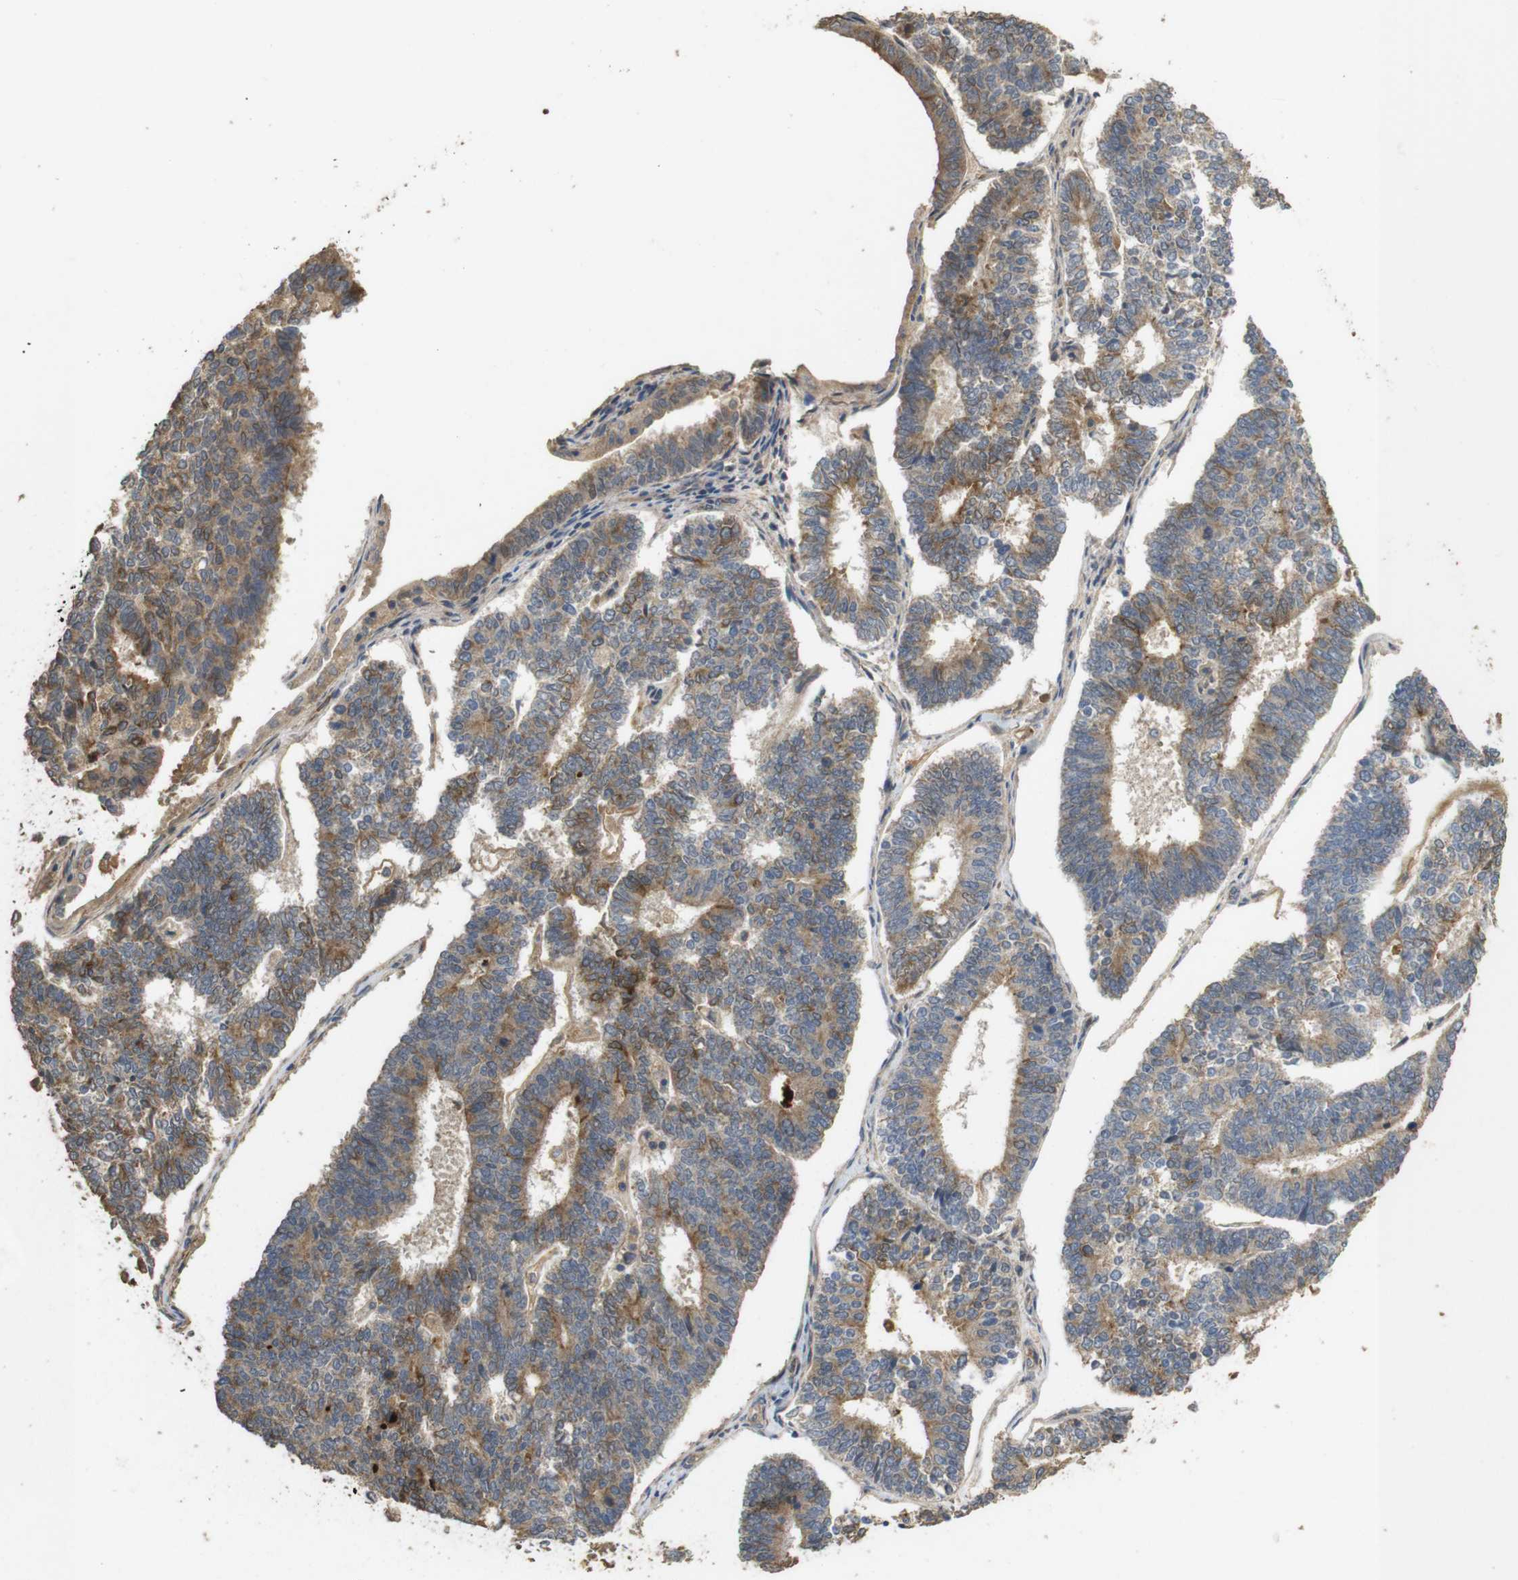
{"staining": {"intensity": "moderate", "quantity": ">75%", "location": "cytoplasmic/membranous,nuclear"}, "tissue": "endometrial cancer", "cell_type": "Tumor cells", "image_type": "cancer", "snomed": [{"axis": "morphology", "description": "Adenocarcinoma, NOS"}, {"axis": "topography", "description": "Endometrium"}], "caption": "Brown immunohistochemical staining in human adenocarcinoma (endometrial) shows moderate cytoplasmic/membranous and nuclear staining in about >75% of tumor cells.", "gene": "PCDHB10", "patient": {"sex": "female", "age": 70}}